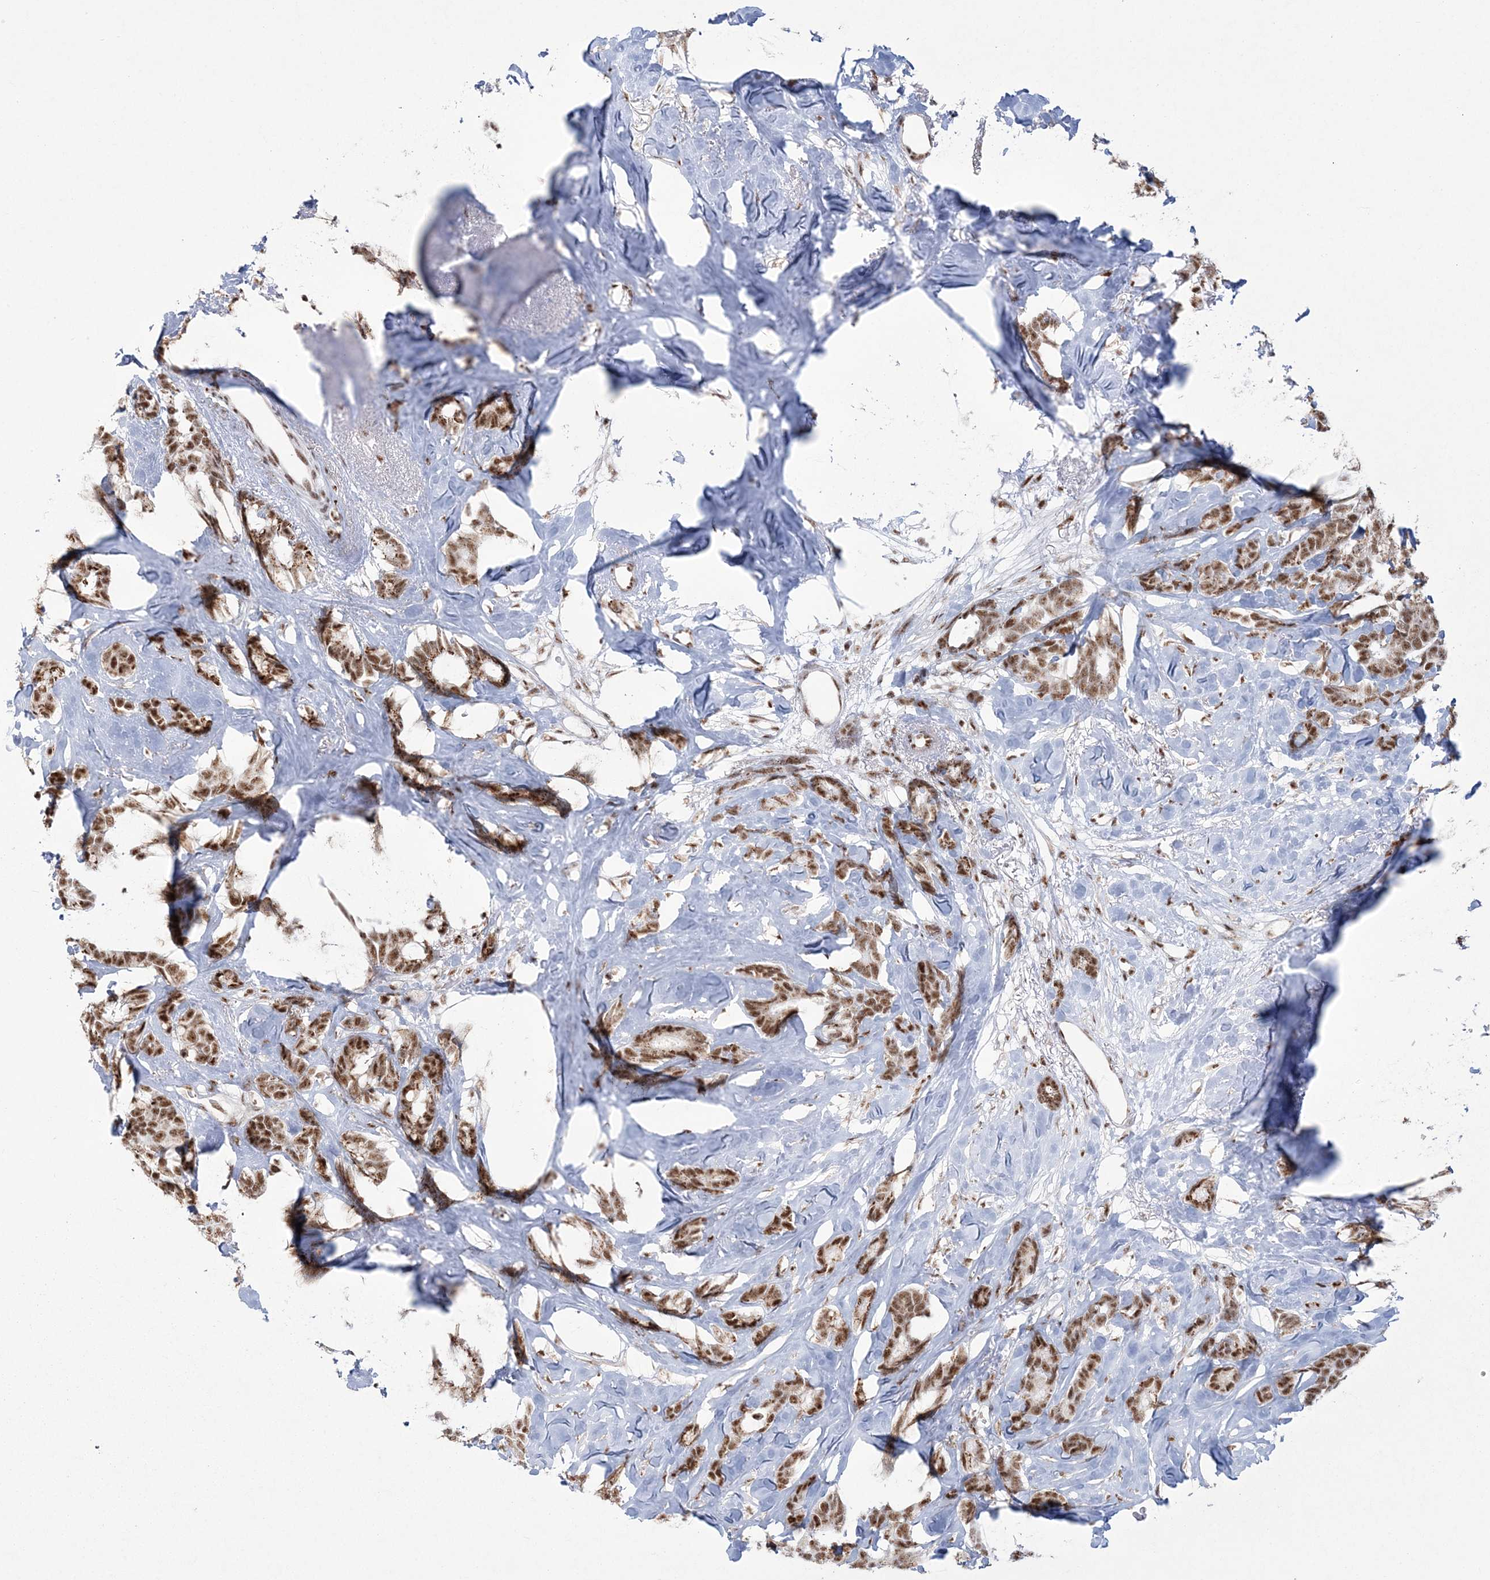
{"staining": {"intensity": "moderate", "quantity": ">75%", "location": "nuclear"}, "tissue": "breast cancer", "cell_type": "Tumor cells", "image_type": "cancer", "snomed": [{"axis": "morphology", "description": "Duct carcinoma"}, {"axis": "topography", "description": "Breast"}], "caption": "The immunohistochemical stain labels moderate nuclear expression in tumor cells of breast cancer tissue. Using DAB (3,3'-diaminobenzidine) (brown) and hematoxylin (blue) stains, captured at high magnification using brightfield microscopy.", "gene": "RBM17", "patient": {"sex": "female", "age": 87}}